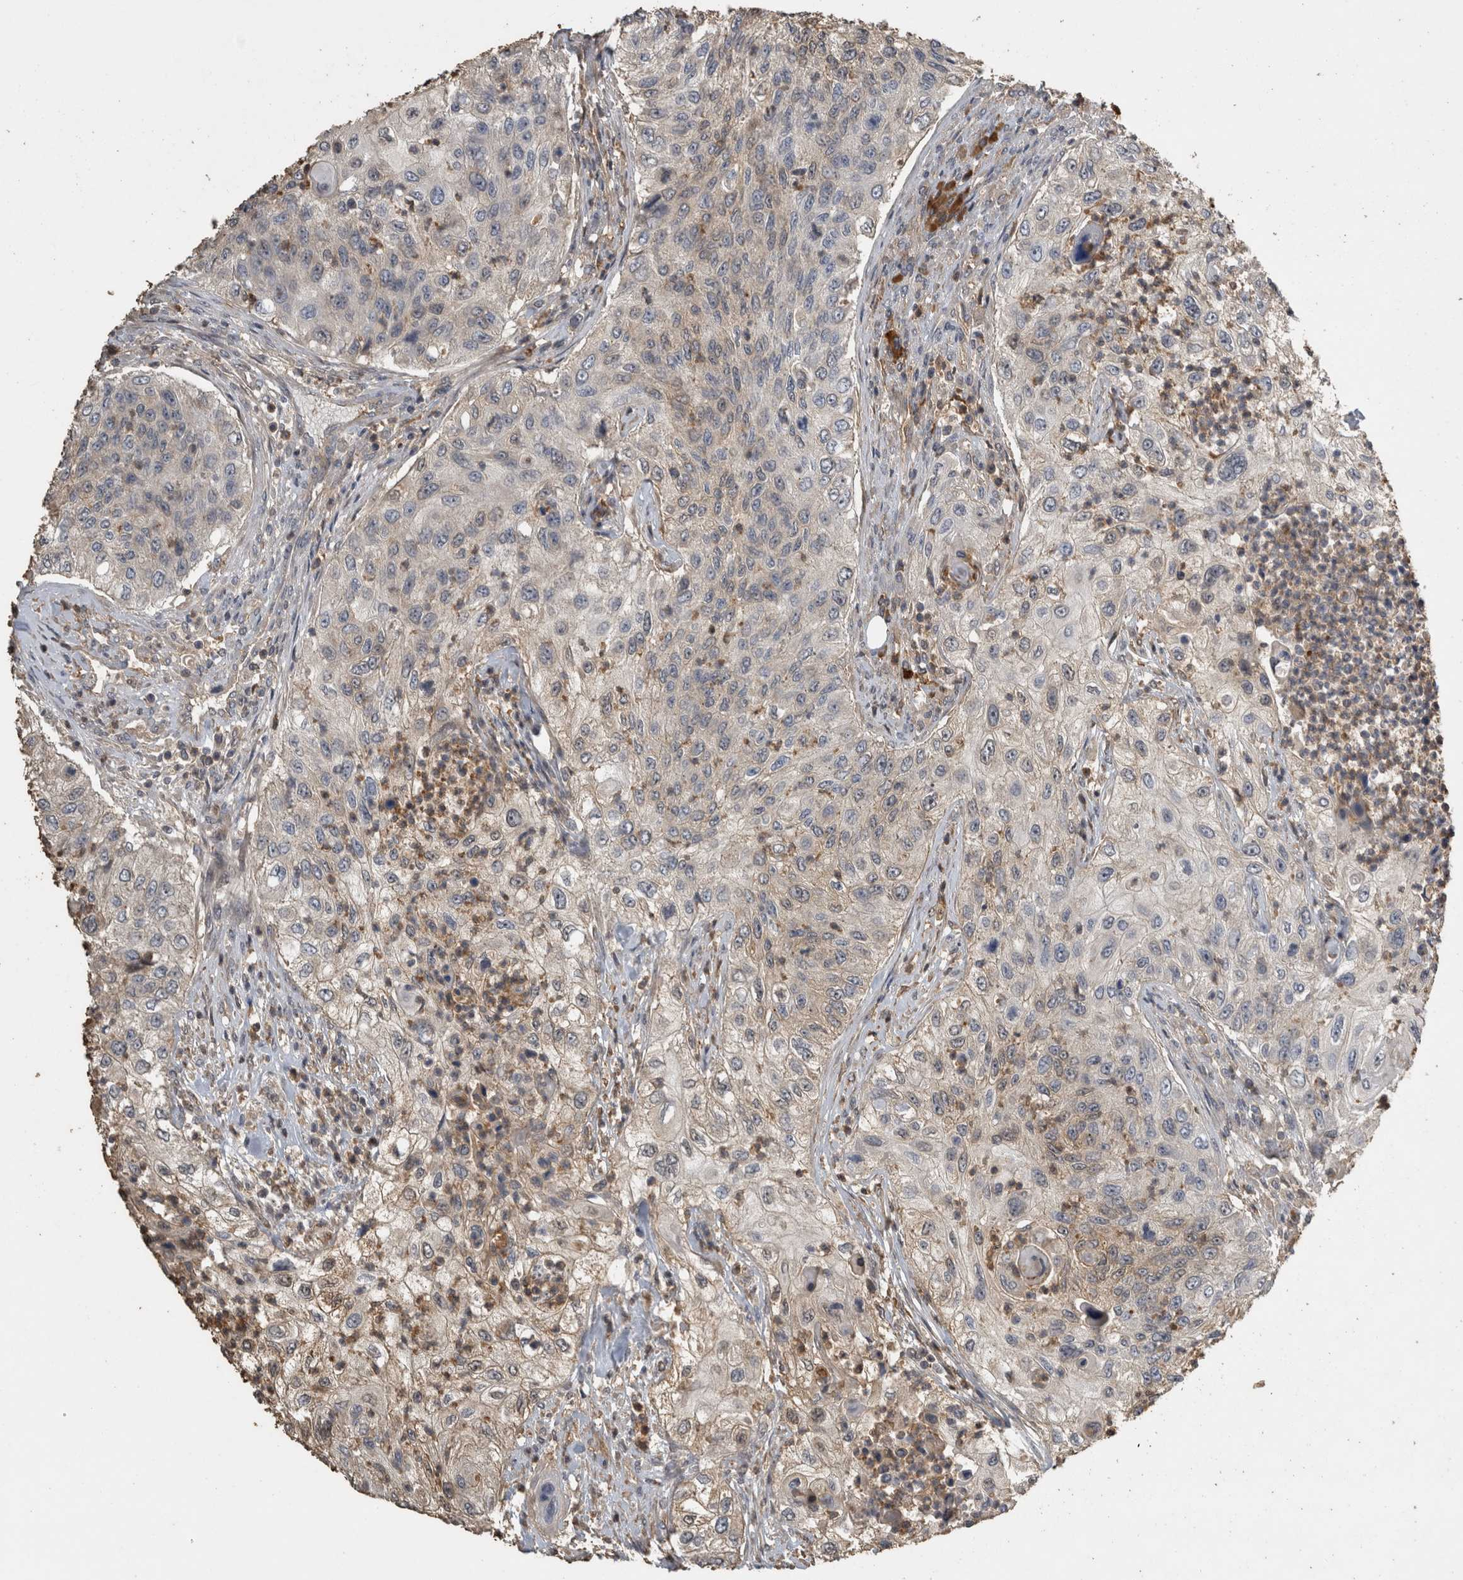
{"staining": {"intensity": "weak", "quantity": "<25%", "location": "cytoplasmic/membranous"}, "tissue": "urothelial cancer", "cell_type": "Tumor cells", "image_type": "cancer", "snomed": [{"axis": "morphology", "description": "Urothelial carcinoma, High grade"}, {"axis": "topography", "description": "Urinary bladder"}], "caption": "Immunohistochemistry histopathology image of neoplastic tissue: human urothelial carcinoma (high-grade) stained with DAB (3,3'-diaminobenzidine) demonstrates no significant protein positivity in tumor cells.", "gene": "RHPN1", "patient": {"sex": "female", "age": 60}}